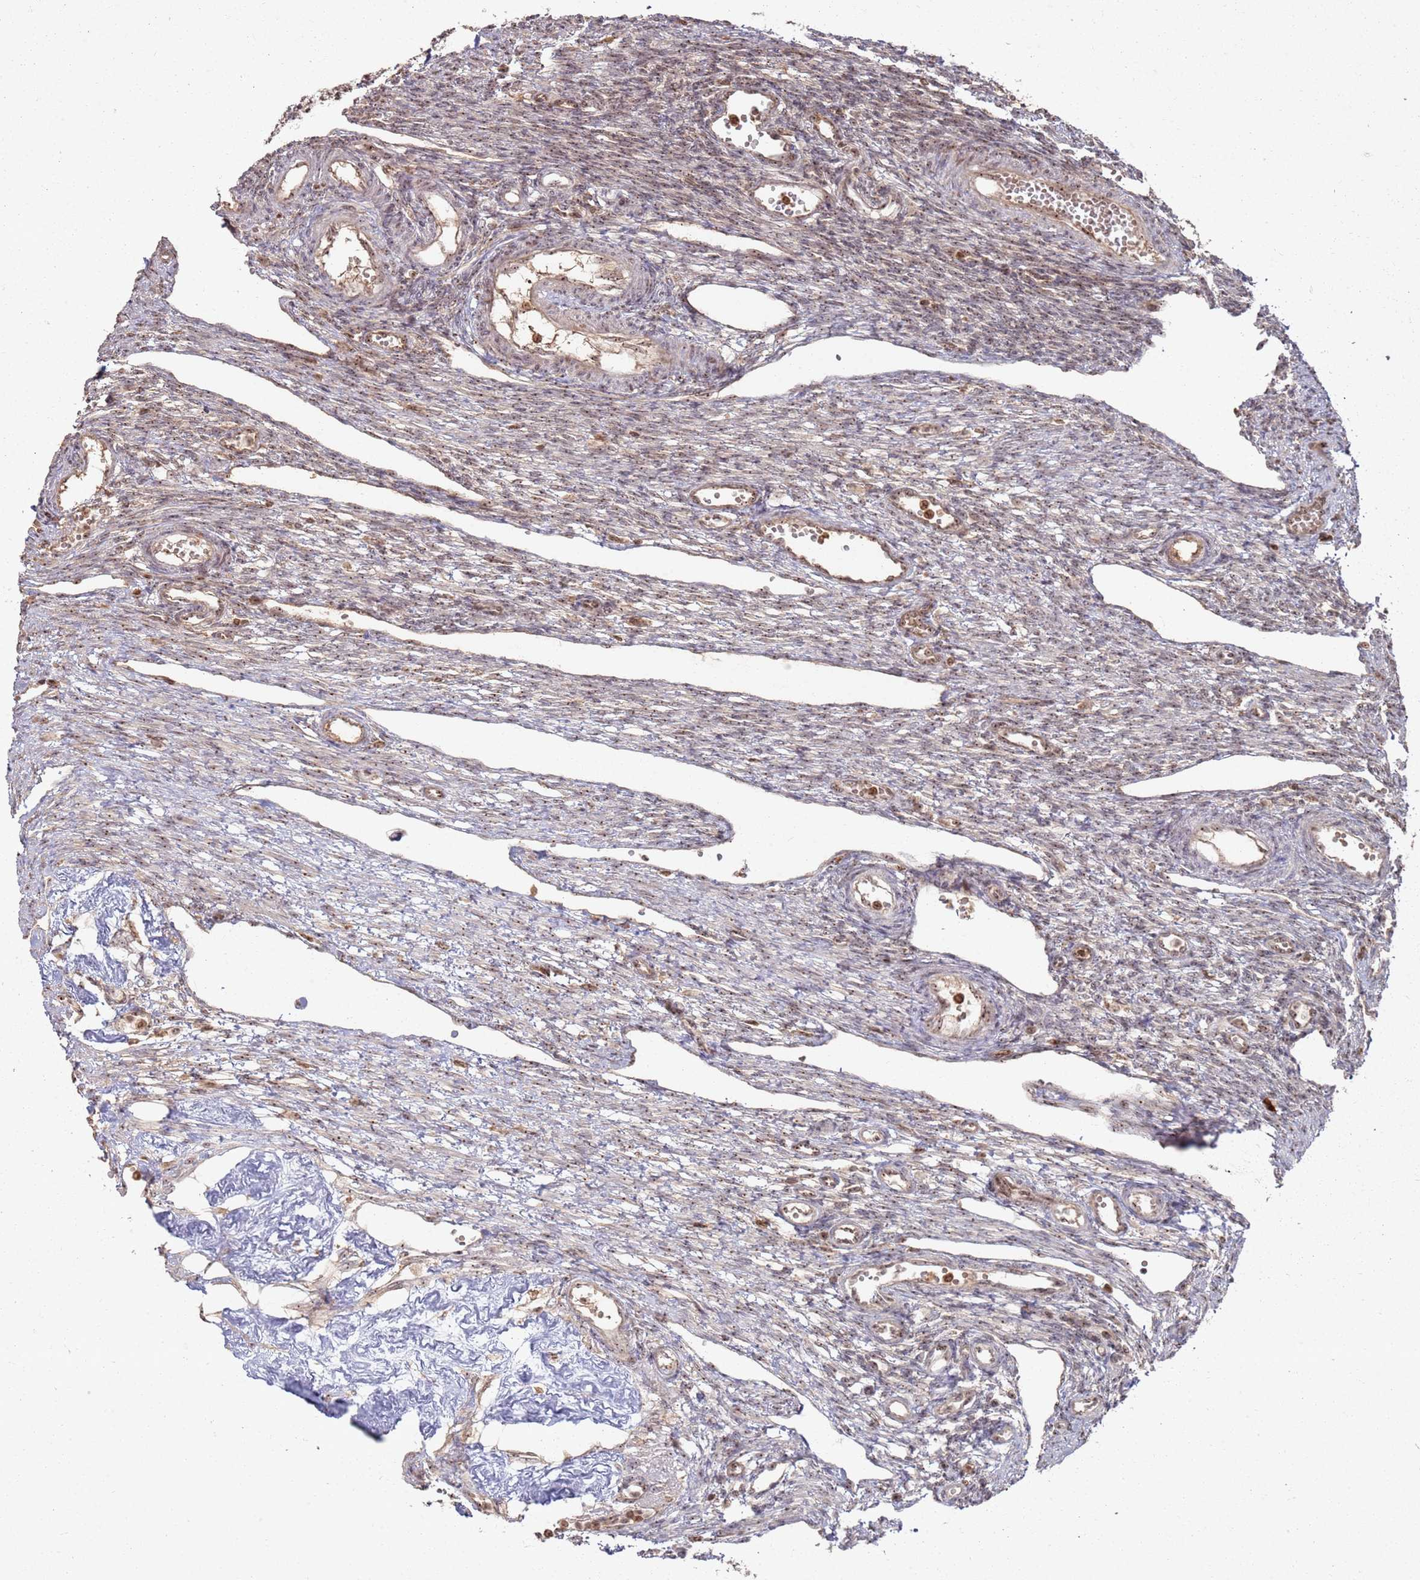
{"staining": {"intensity": "weak", "quantity": "25%-75%", "location": "nuclear"}, "tissue": "ovary", "cell_type": "Ovarian stroma cells", "image_type": "normal", "snomed": [{"axis": "morphology", "description": "Normal tissue, NOS"}, {"axis": "morphology", "description": "Cyst, NOS"}, {"axis": "topography", "description": "Ovary"}], "caption": "Immunohistochemistry (IHC) micrograph of benign ovary stained for a protein (brown), which shows low levels of weak nuclear staining in about 25%-75% of ovarian stroma cells.", "gene": "UTP11", "patient": {"sex": "female", "age": 33}}